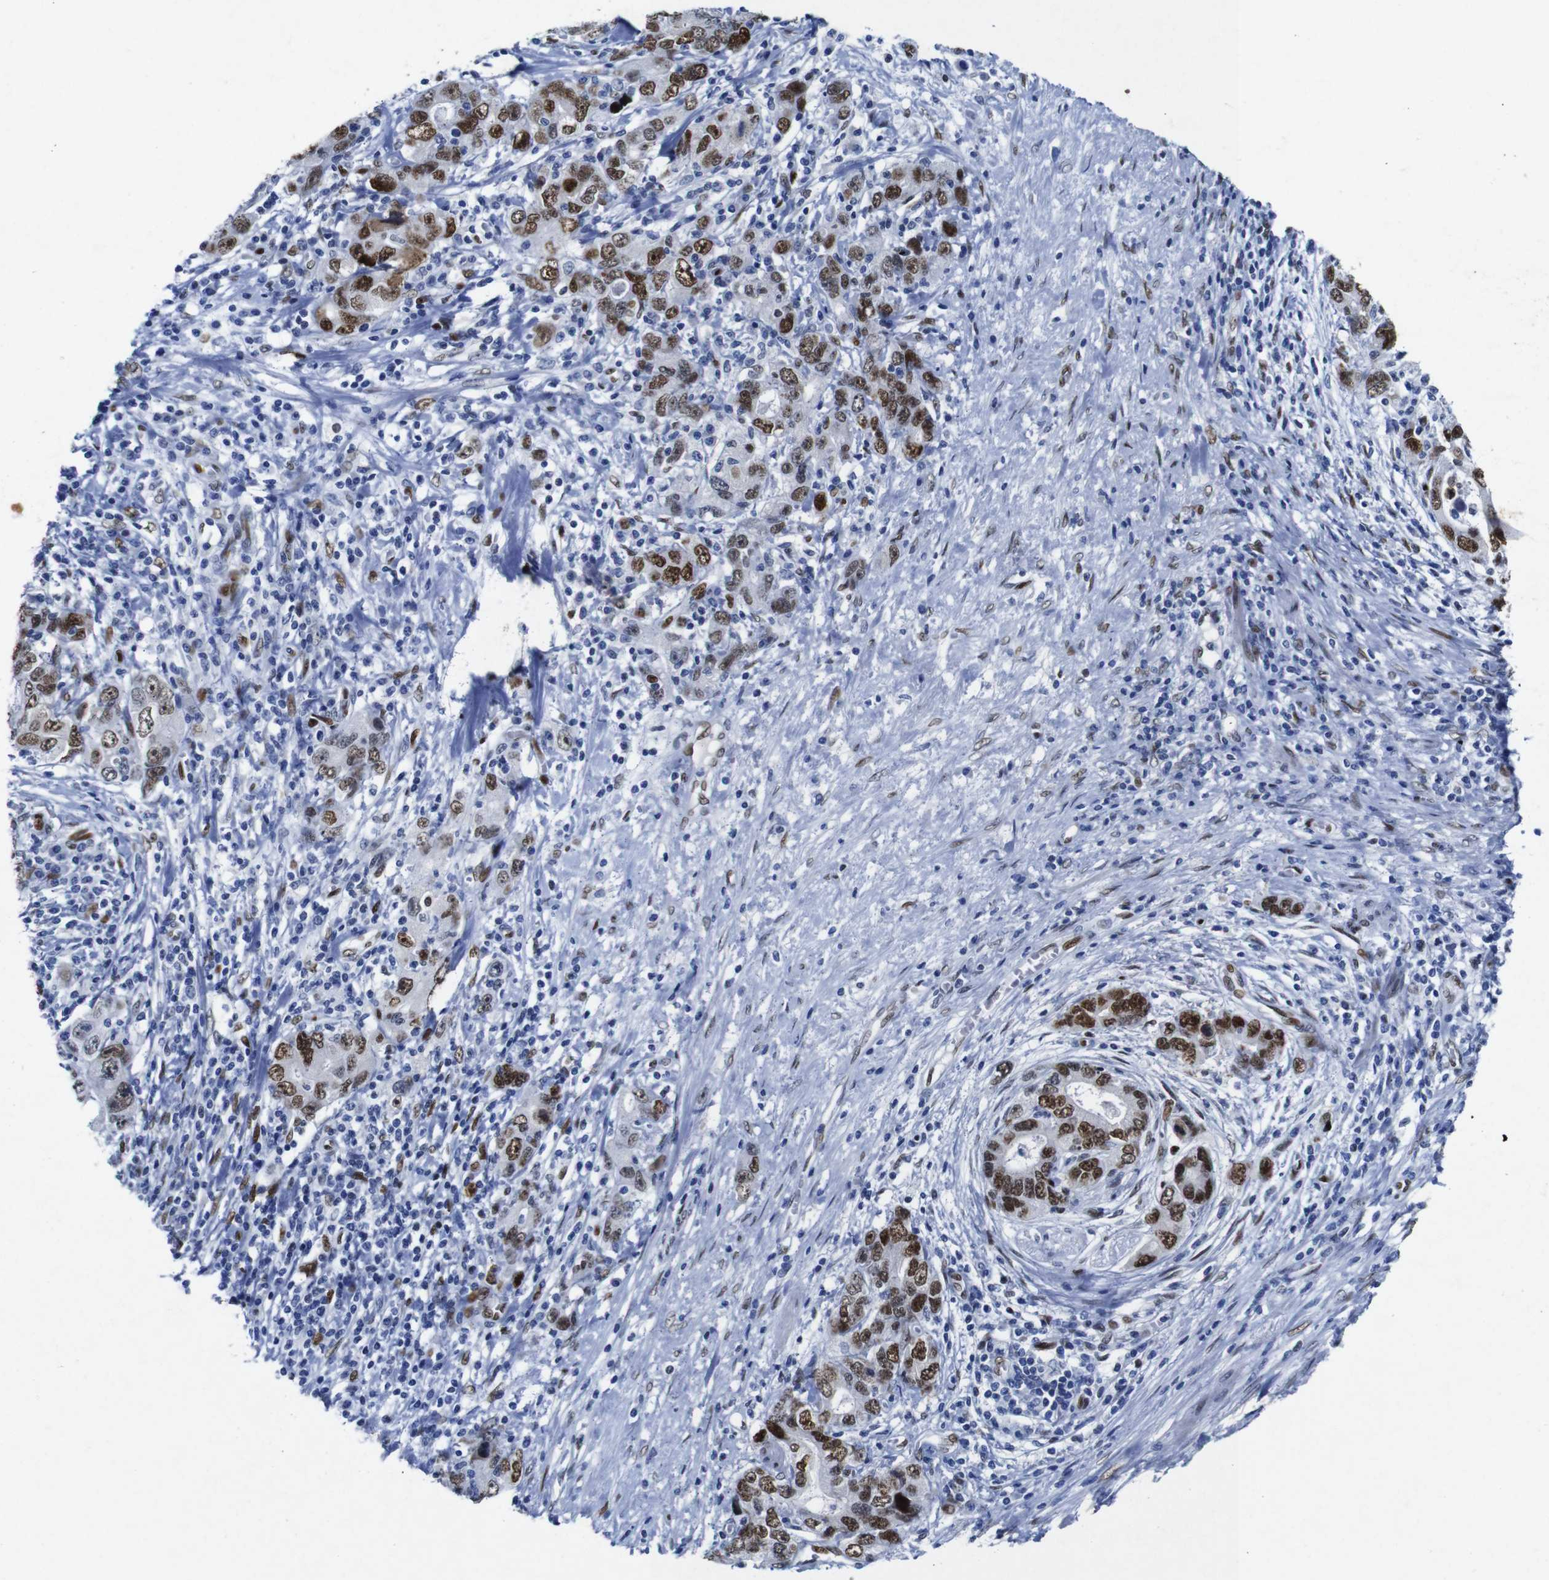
{"staining": {"intensity": "strong", "quantity": ">75%", "location": "nuclear"}, "tissue": "stomach cancer", "cell_type": "Tumor cells", "image_type": "cancer", "snomed": [{"axis": "morphology", "description": "Adenocarcinoma, NOS"}, {"axis": "topography", "description": "Stomach, lower"}], "caption": "IHC photomicrograph of adenocarcinoma (stomach) stained for a protein (brown), which shows high levels of strong nuclear positivity in about >75% of tumor cells.", "gene": "FOSL2", "patient": {"sex": "female", "age": 93}}